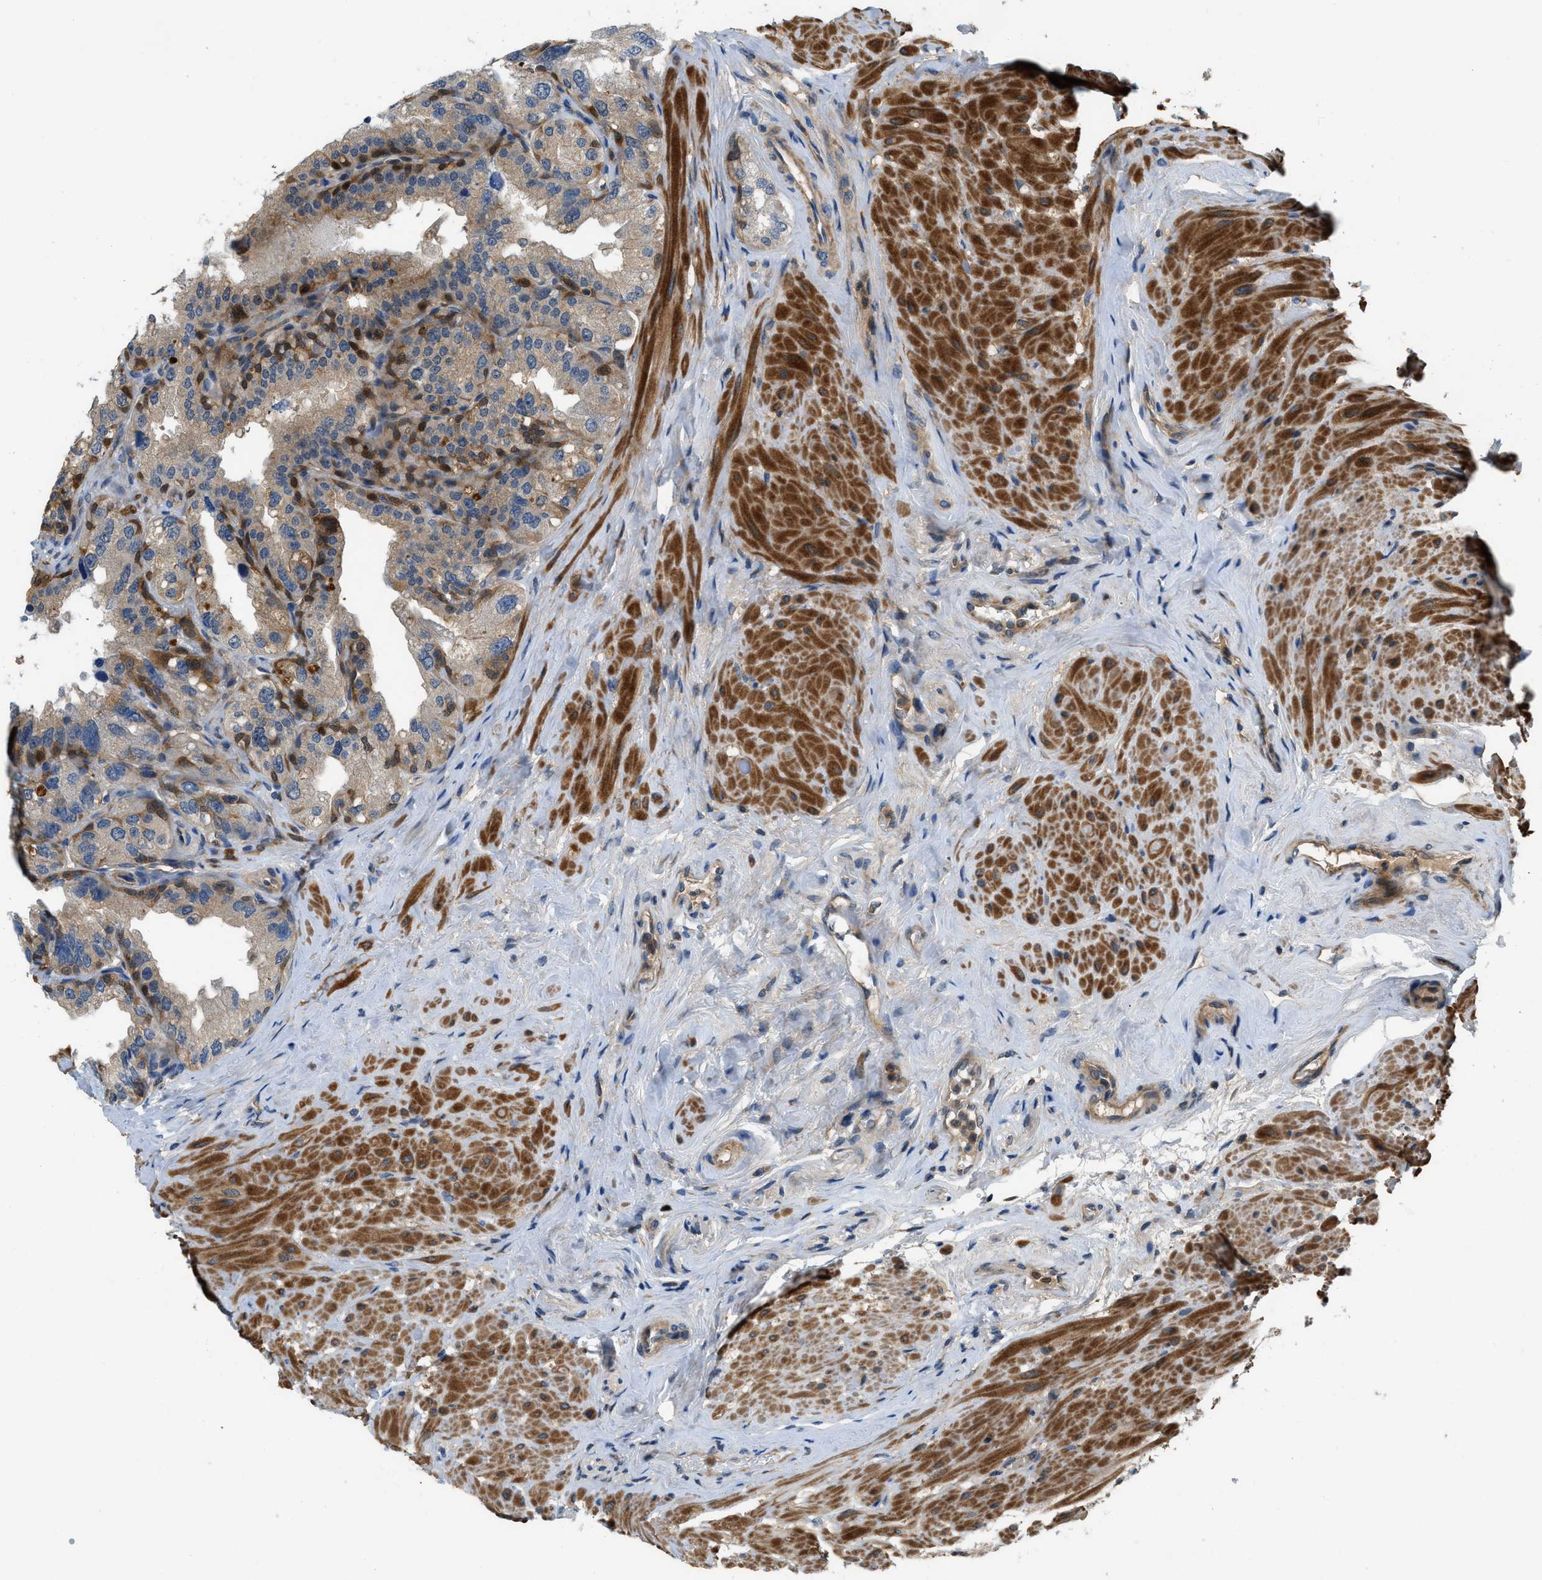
{"staining": {"intensity": "strong", "quantity": "25%-75%", "location": "cytoplasmic/membranous,nuclear"}, "tissue": "seminal vesicle", "cell_type": "Glandular cells", "image_type": "normal", "snomed": [{"axis": "morphology", "description": "Normal tissue, NOS"}, {"axis": "topography", "description": "Seminal veicle"}], "caption": "Normal seminal vesicle shows strong cytoplasmic/membranous,nuclear expression in about 25%-75% of glandular cells Using DAB (3,3'-diaminobenzidine) (brown) and hematoxylin (blue) stains, captured at high magnification using brightfield microscopy..", "gene": "GPR31", "patient": {"sex": "male", "age": 68}}